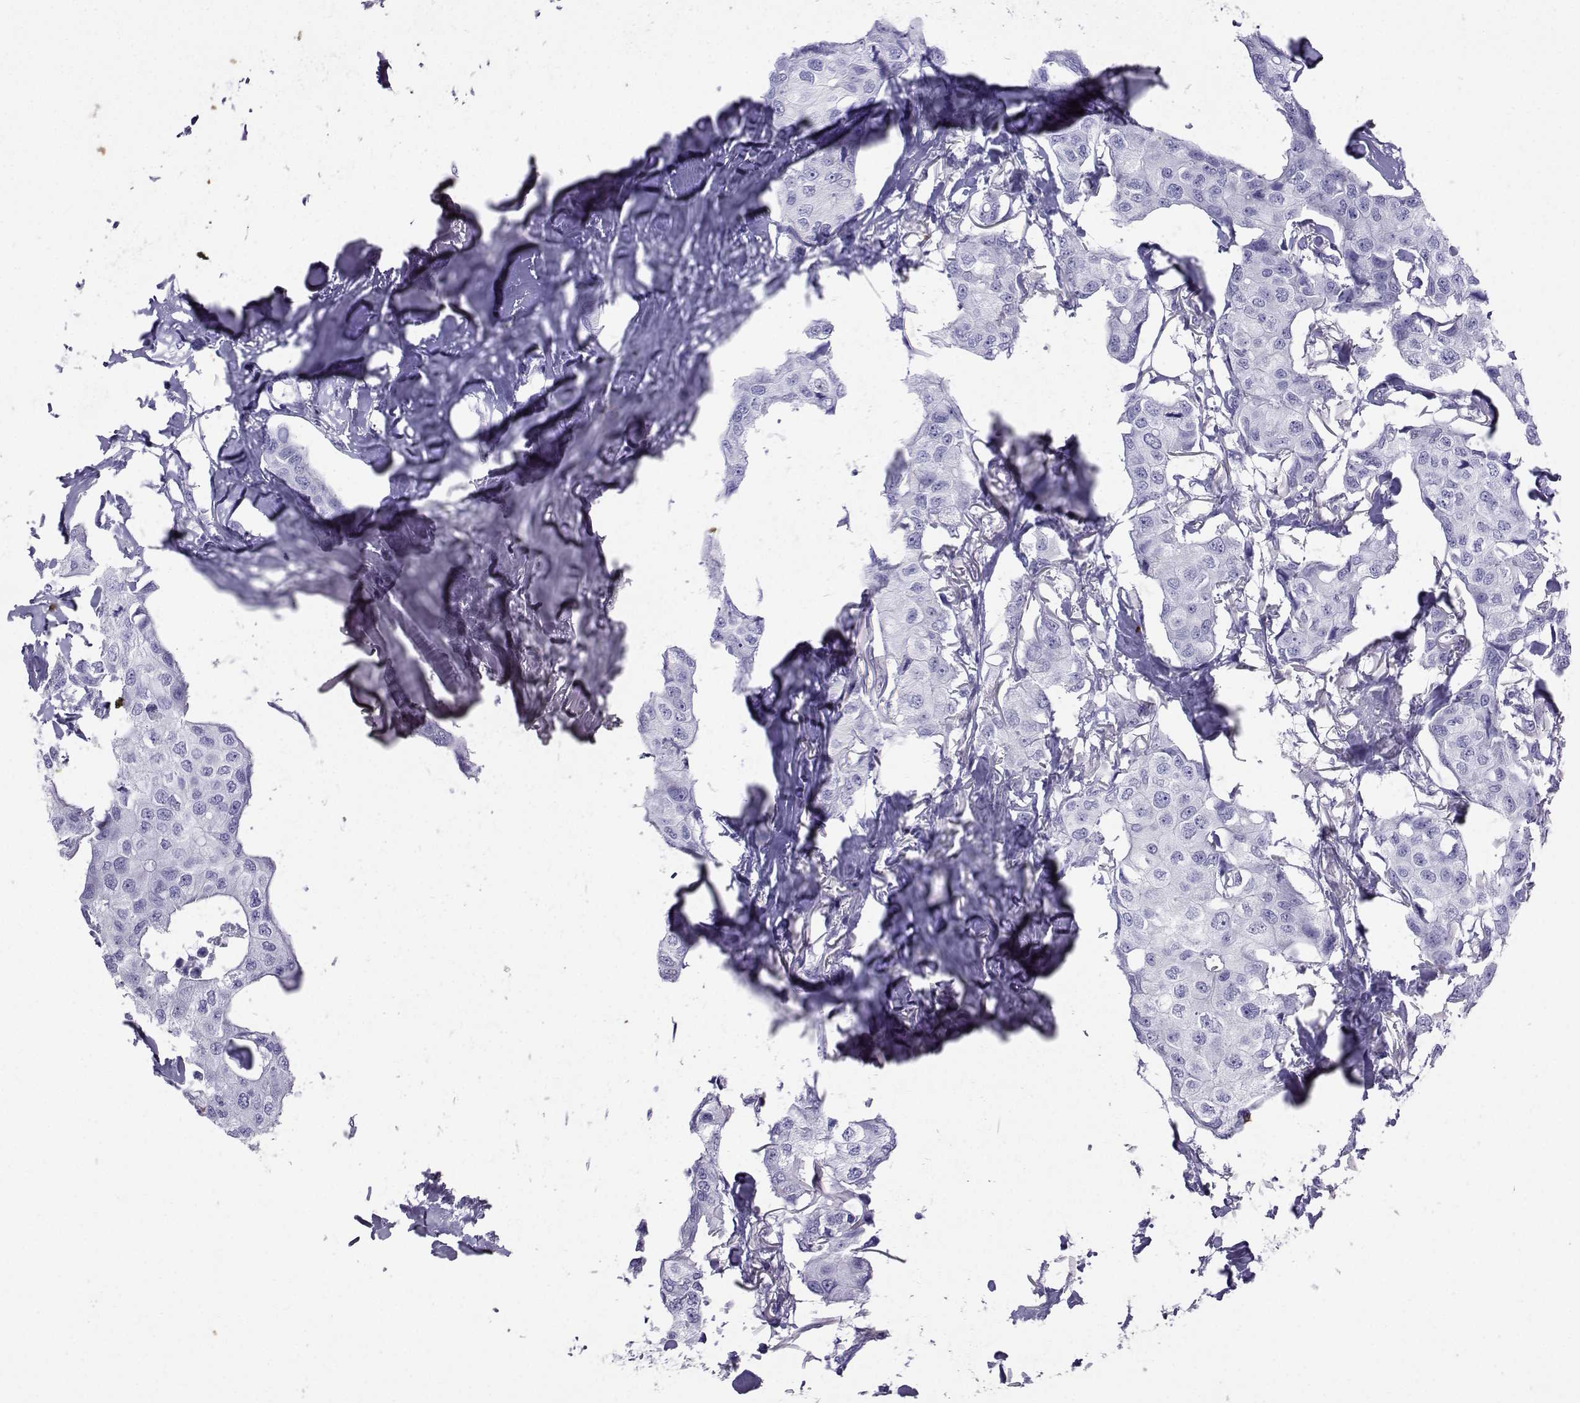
{"staining": {"intensity": "negative", "quantity": "none", "location": "none"}, "tissue": "breast cancer", "cell_type": "Tumor cells", "image_type": "cancer", "snomed": [{"axis": "morphology", "description": "Duct carcinoma"}, {"axis": "topography", "description": "Breast"}], "caption": "This is a photomicrograph of immunohistochemistry staining of breast cancer (invasive ductal carcinoma), which shows no expression in tumor cells. (Immunohistochemistry (ihc), brightfield microscopy, high magnification).", "gene": "LORICRIN", "patient": {"sex": "female", "age": 80}}